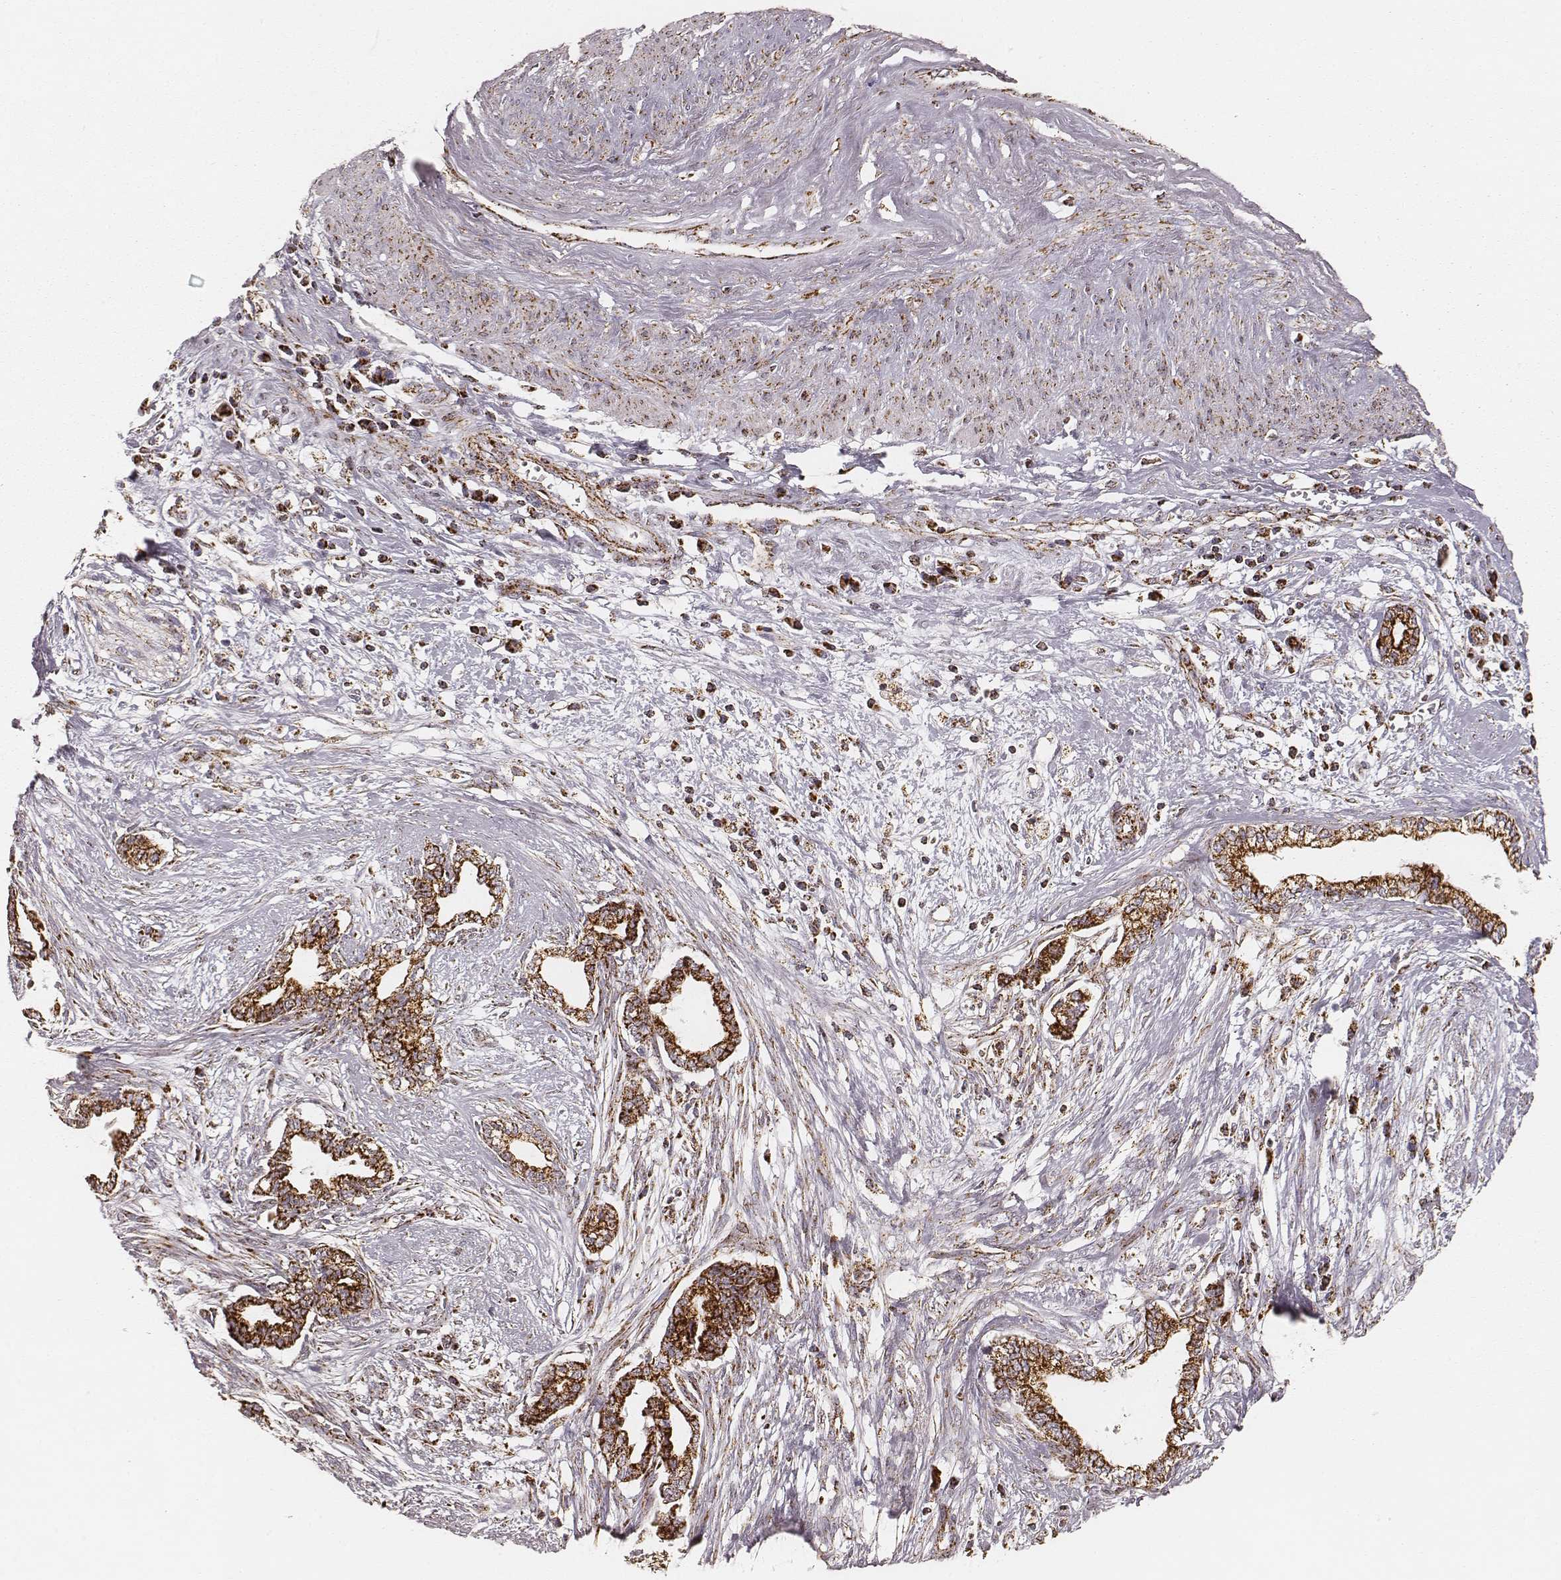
{"staining": {"intensity": "strong", "quantity": ">75%", "location": "nuclear"}, "tissue": "cervical cancer", "cell_type": "Tumor cells", "image_type": "cancer", "snomed": [{"axis": "morphology", "description": "Adenocarcinoma, NOS"}, {"axis": "topography", "description": "Cervix"}], "caption": "IHC of adenocarcinoma (cervical) displays high levels of strong nuclear staining in approximately >75% of tumor cells.", "gene": "CS", "patient": {"sex": "female", "age": 62}}